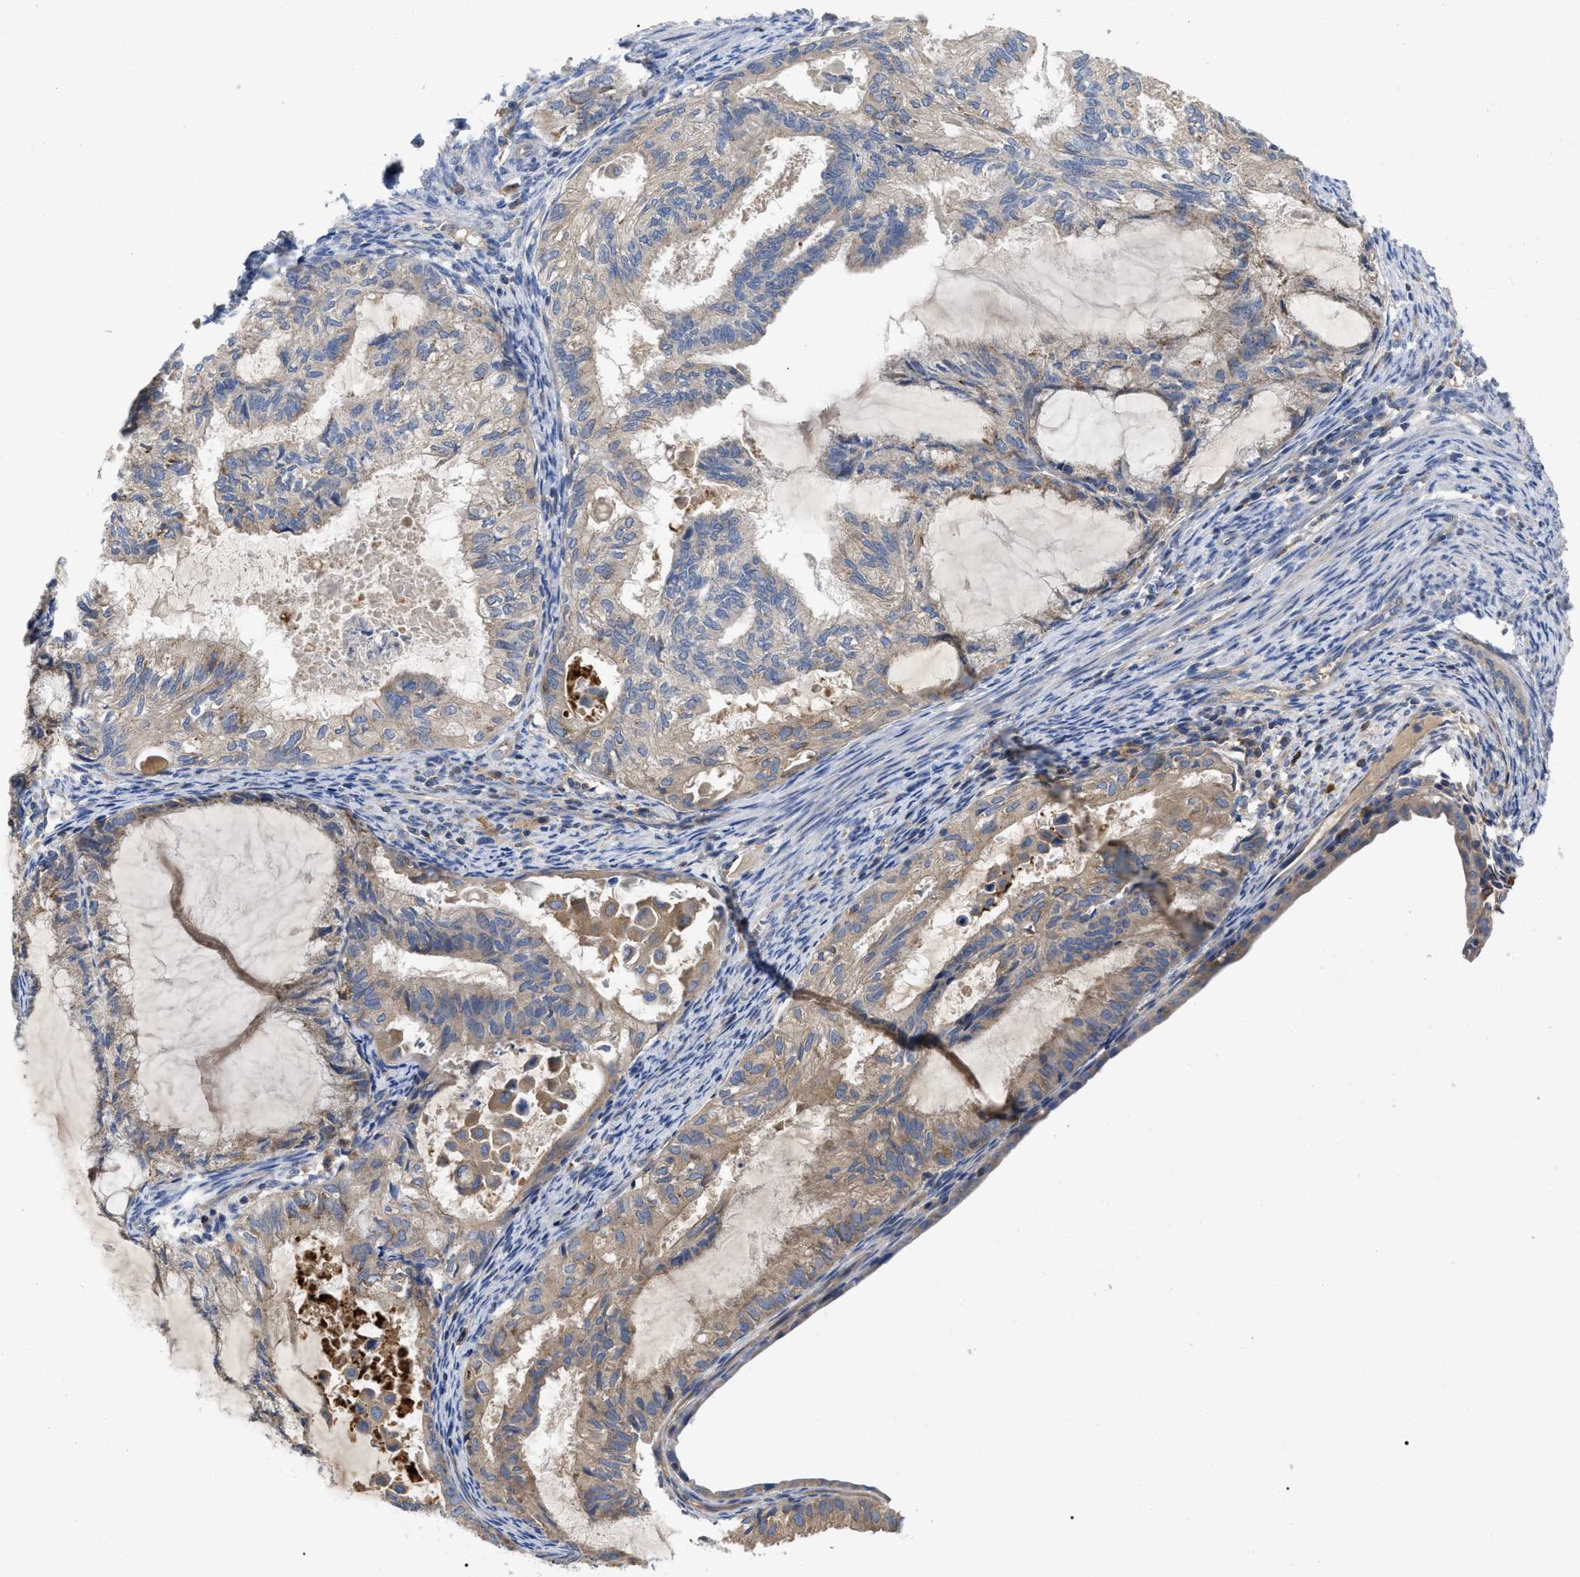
{"staining": {"intensity": "weak", "quantity": "25%-75%", "location": "cytoplasmic/membranous"}, "tissue": "cervical cancer", "cell_type": "Tumor cells", "image_type": "cancer", "snomed": [{"axis": "morphology", "description": "Normal tissue, NOS"}, {"axis": "morphology", "description": "Adenocarcinoma, NOS"}, {"axis": "topography", "description": "Cervix"}, {"axis": "topography", "description": "Endometrium"}], "caption": "Protein analysis of cervical cancer (adenocarcinoma) tissue displays weak cytoplasmic/membranous staining in about 25%-75% of tumor cells. (DAB (3,3'-diaminobenzidine) IHC with brightfield microscopy, high magnification).", "gene": "RAP1GDS1", "patient": {"sex": "female", "age": 86}}